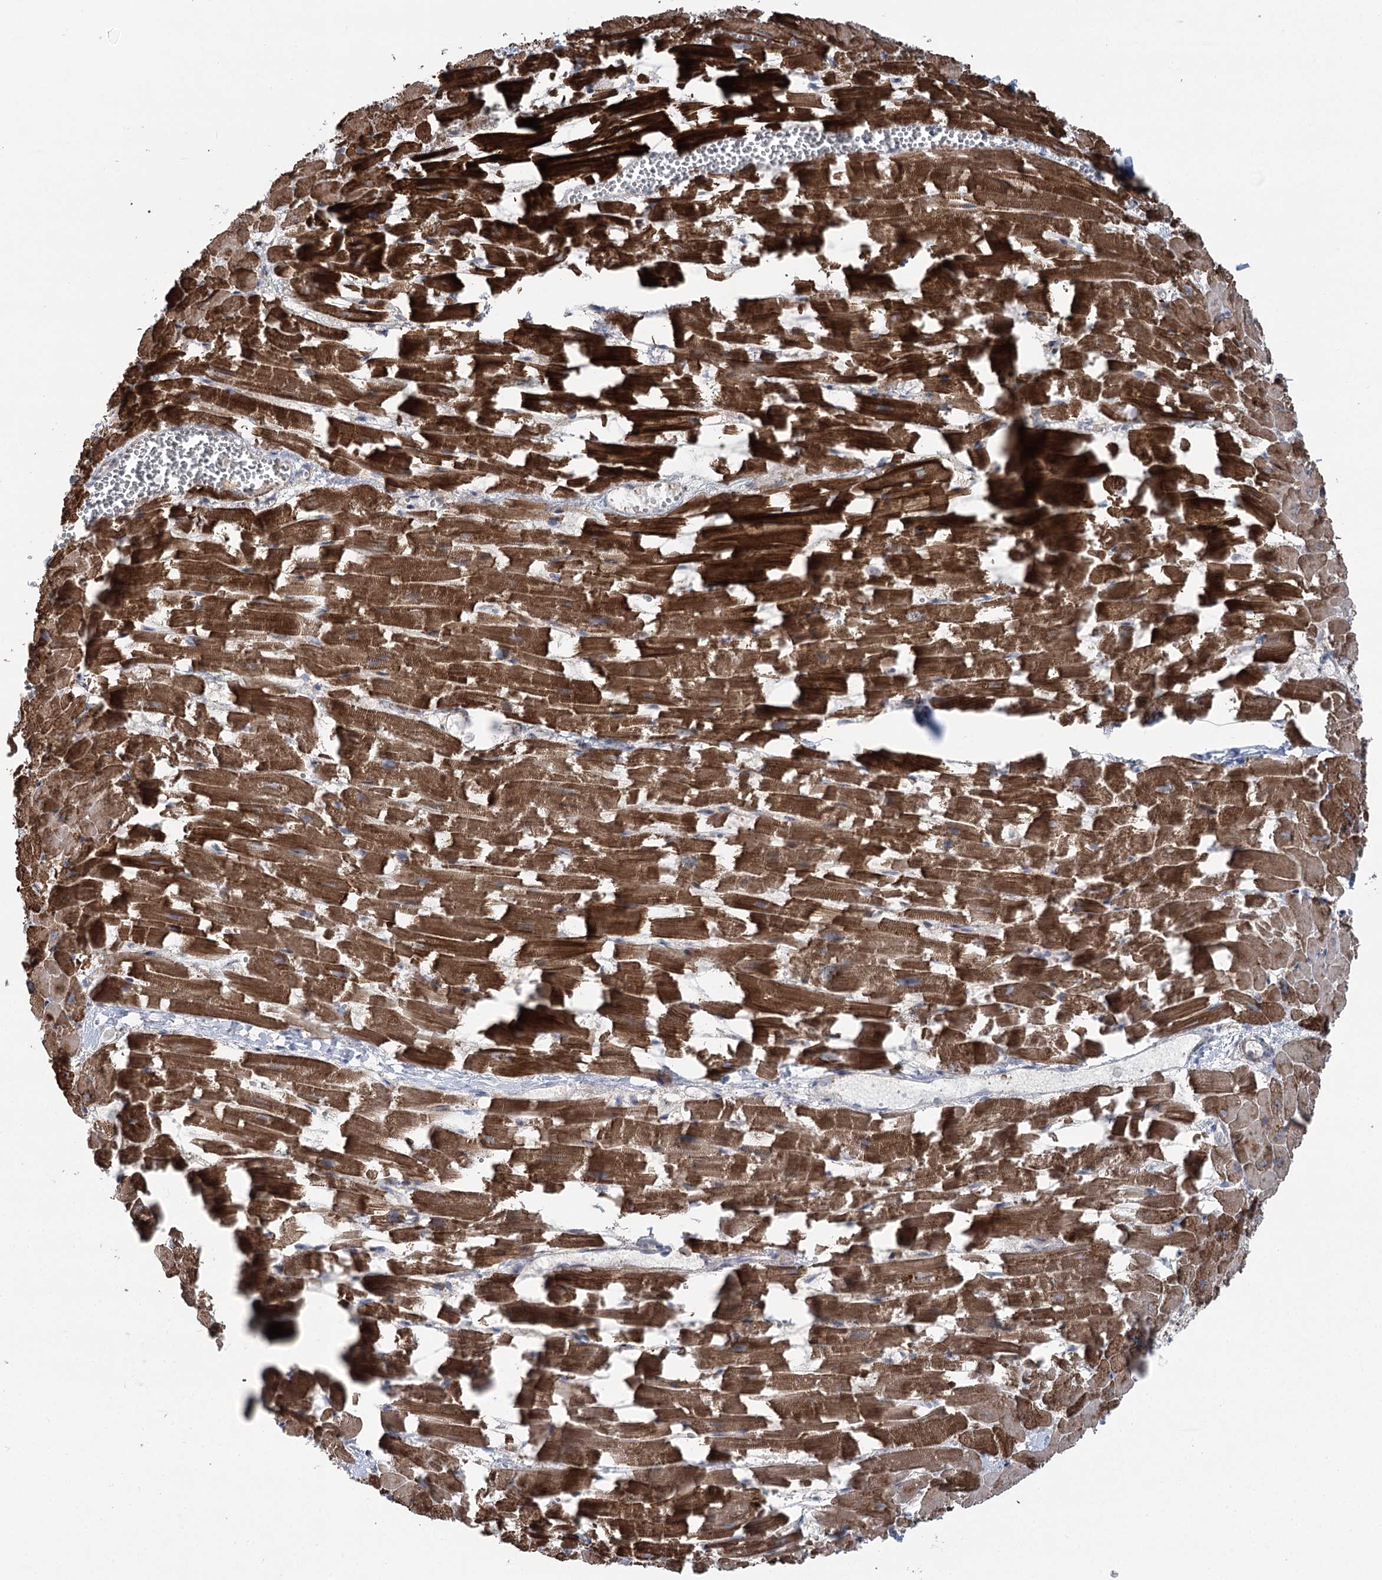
{"staining": {"intensity": "strong", "quantity": ">75%", "location": "cytoplasmic/membranous"}, "tissue": "heart muscle", "cell_type": "Cardiomyocytes", "image_type": "normal", "snomed": [{"axis": "morphology", "description": "Normal tissue, NOS"}, {"axis": "topography", "description": "Heart"}], "caption": "The histopathology image exhibits a brown stain indicating the presence of a protein in the cytoplasmic/membranous of cardiomyocytes in heart muscle.", "gene": "CCSER2", "patient": {"sex": "female", "age": 64}}